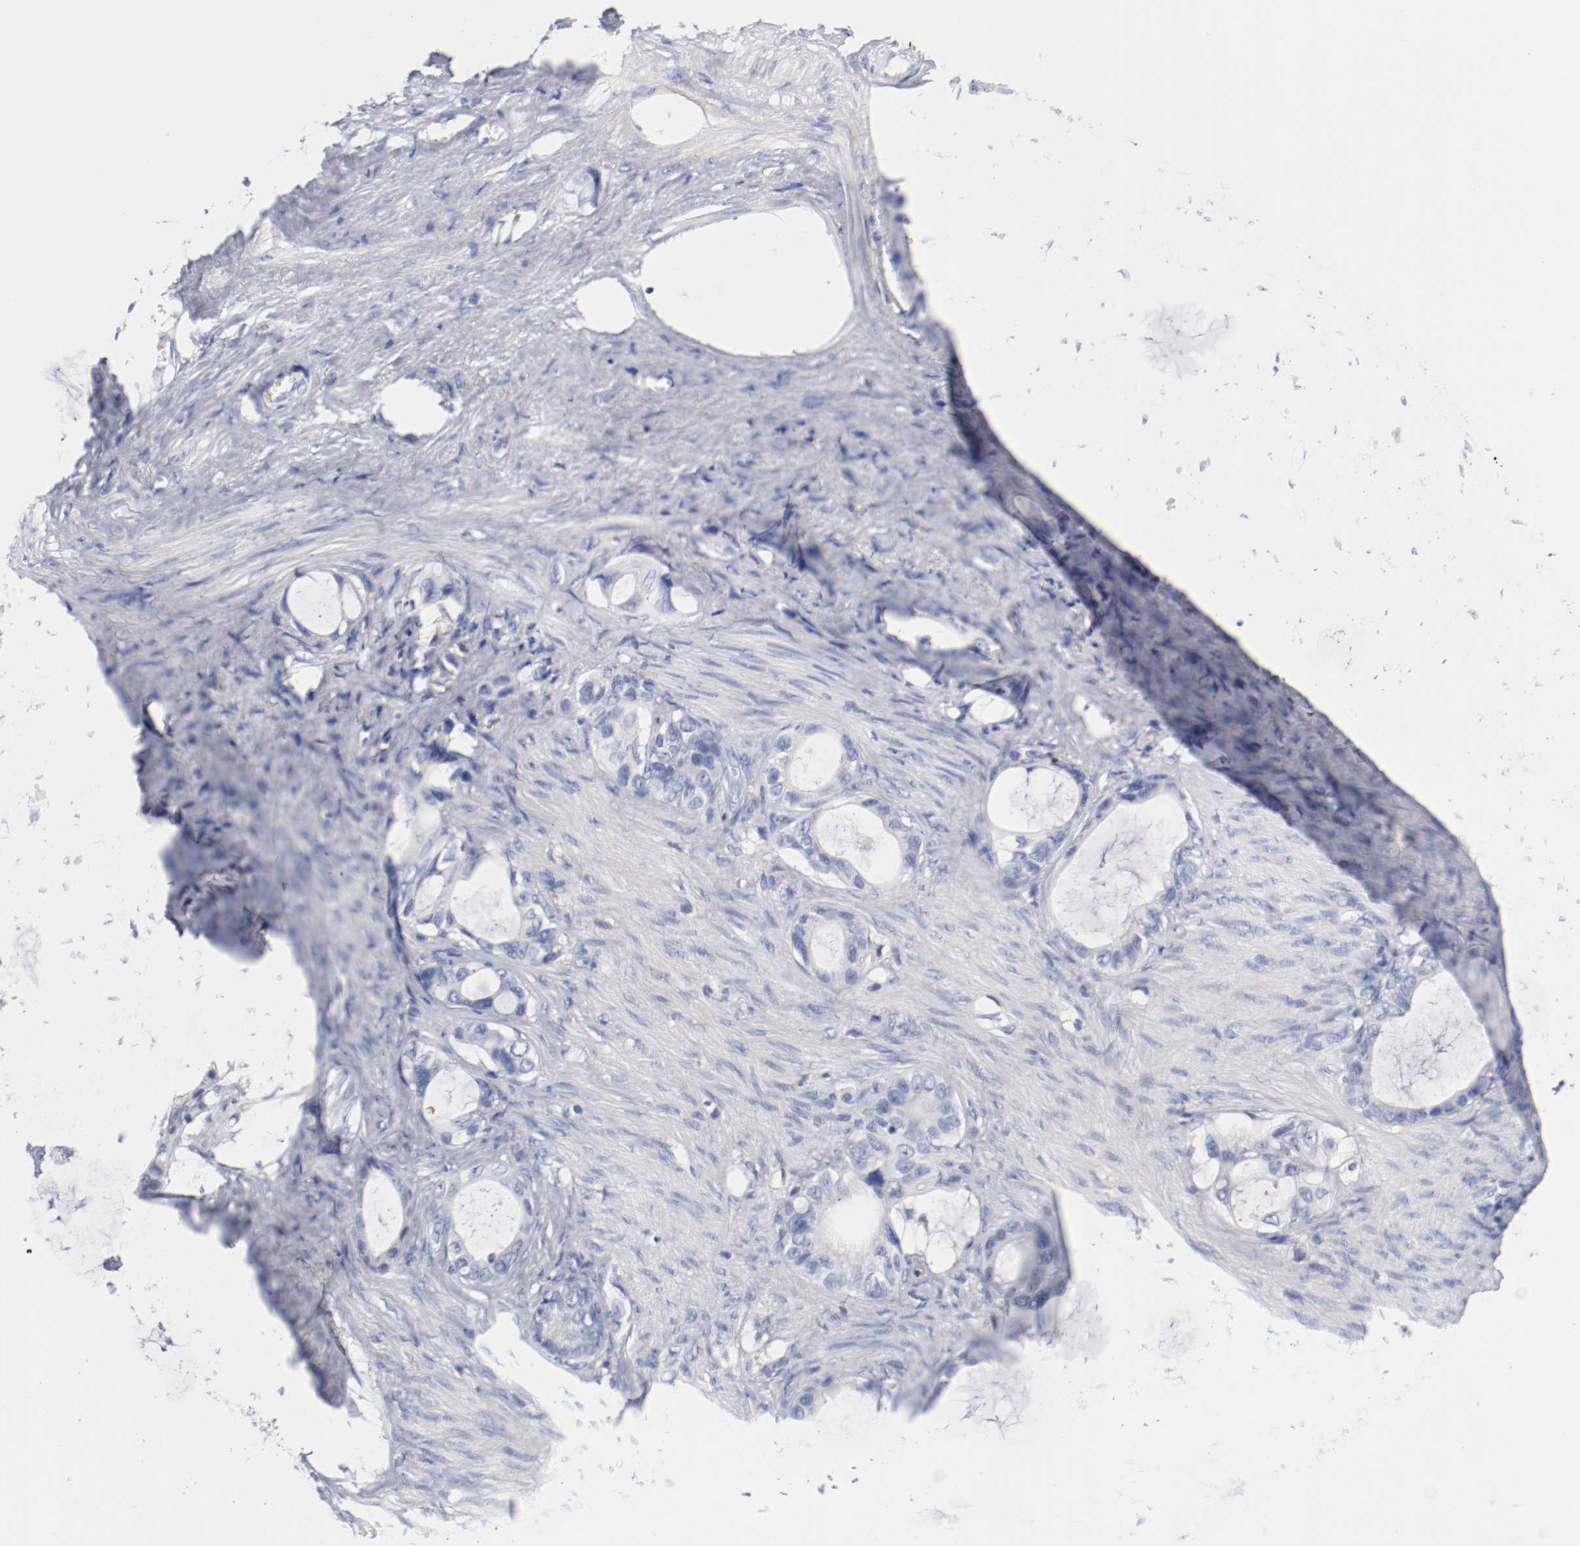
{"staining": {"intensity": "negative", "quantity": "none", "location": "none"}, "tissue": "stomach cancer", "cell_type": "Tumor cells", "image_type": "cancer", "snomed": [{"axis": "morphology", "description": "Adenocarcinoma, NOS"}, {"axis": "topography", "description": "Stomach"}], "caption": "Immunohistochemical staining of stomach cancer (adenocarcinoma) shows no significant staining in tumor cells. (Immunohistochemistry, brightfield microscopy, high magnification).", "gene": "FGFBP1", "patient": {"sex": "female", "age": 75}}